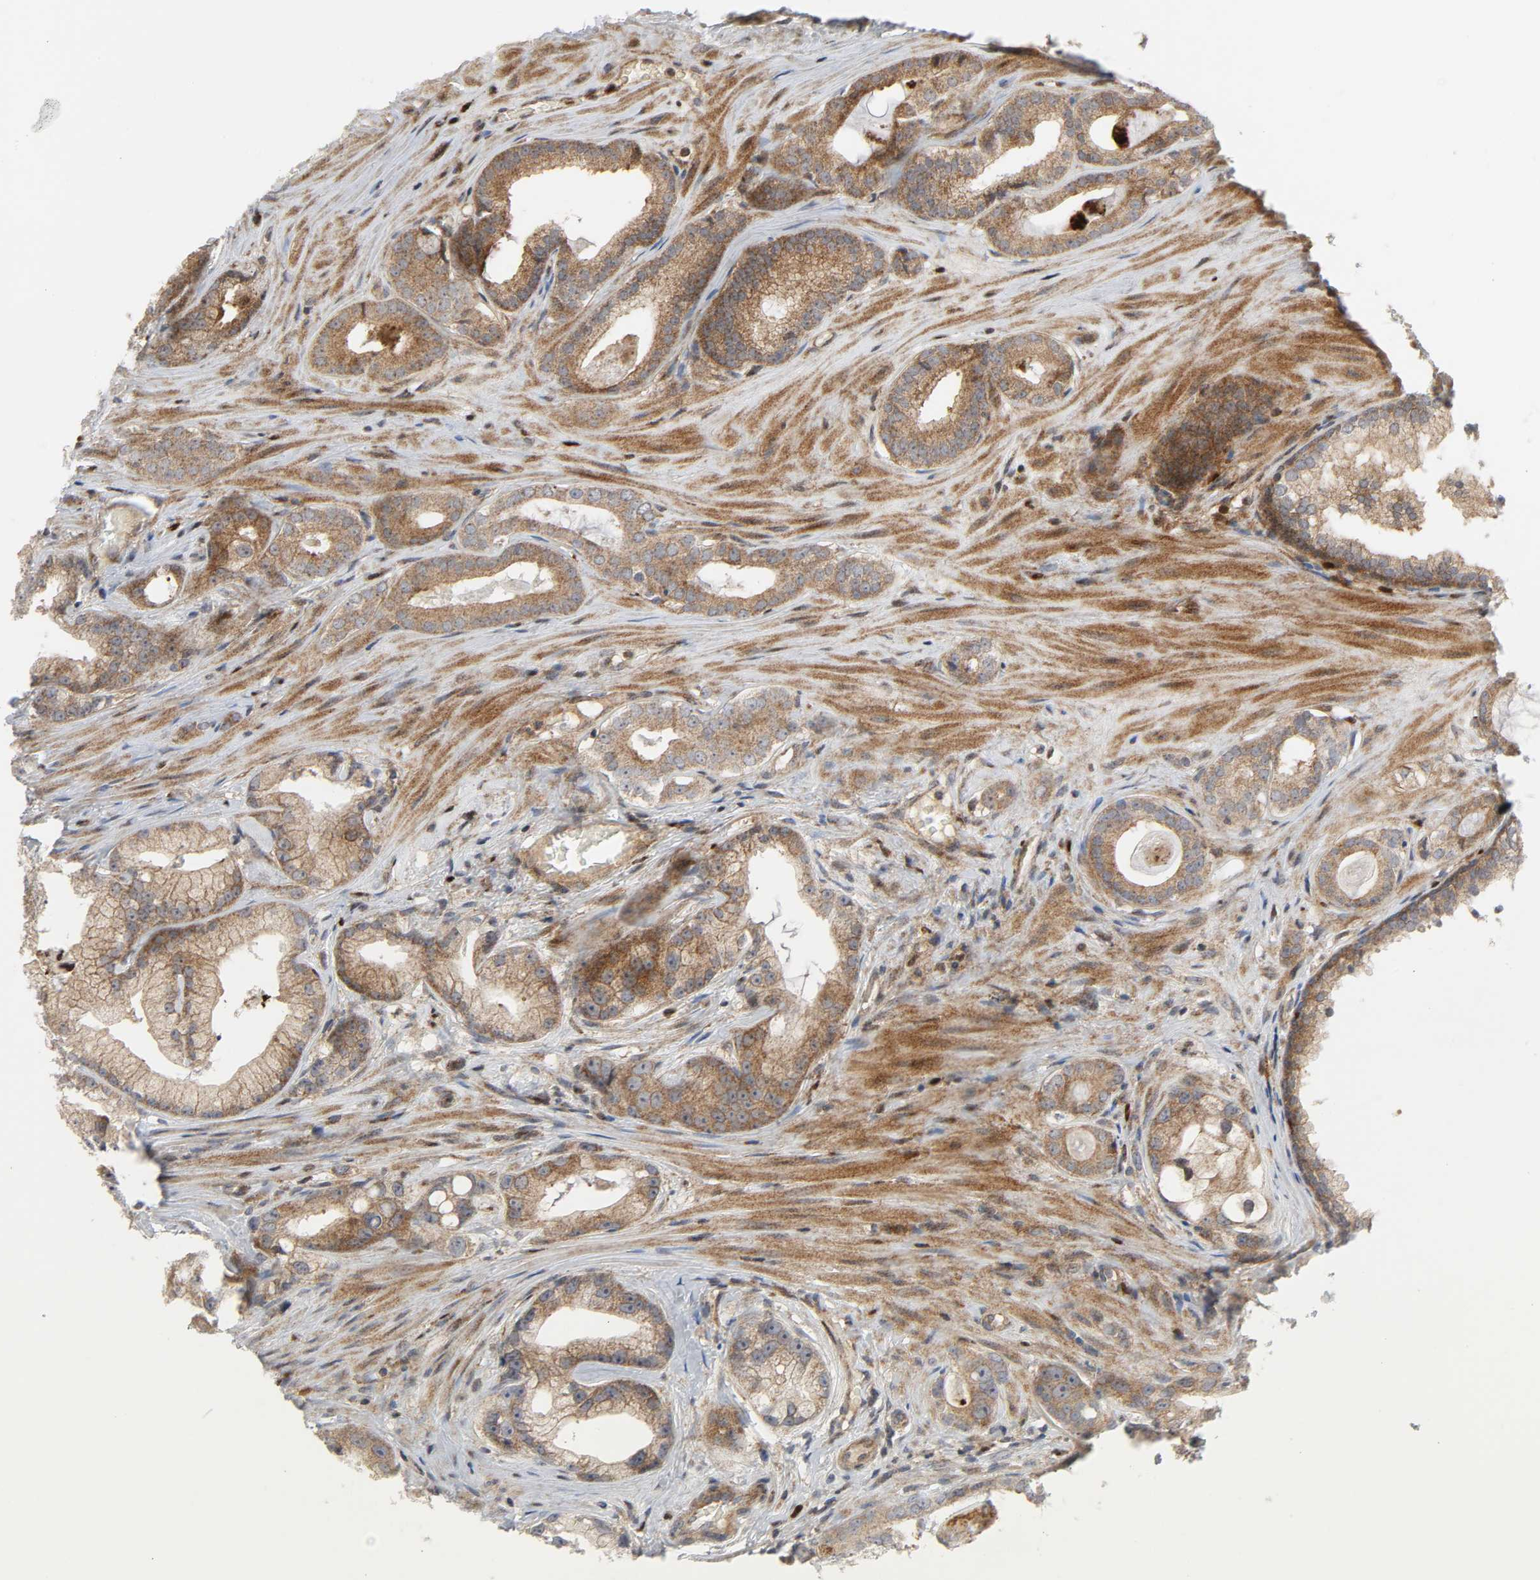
{"staining": {"intensity": "moderate", "quantity": ">75%", "location": "cytoplasmic/membranous"}, "tissue": "prostate cancer", "cell_type": "Tumor cells", "image_type": "cancer", "snomed": [{"axis": "morphology", "description": "Adenocarcinoma, Low grade"}, {"axis": "topography", "description": "Prostate"}], "caption": "A high-resolution micrograph shows immunohistochemistry (IHC) staining of prostate cancer, which displays moderate cytoplasmic/membranous expression in approximately >75% of tumor cells.", "gene": "CHUK", "patient": {"sex": "male", "age": 59}}